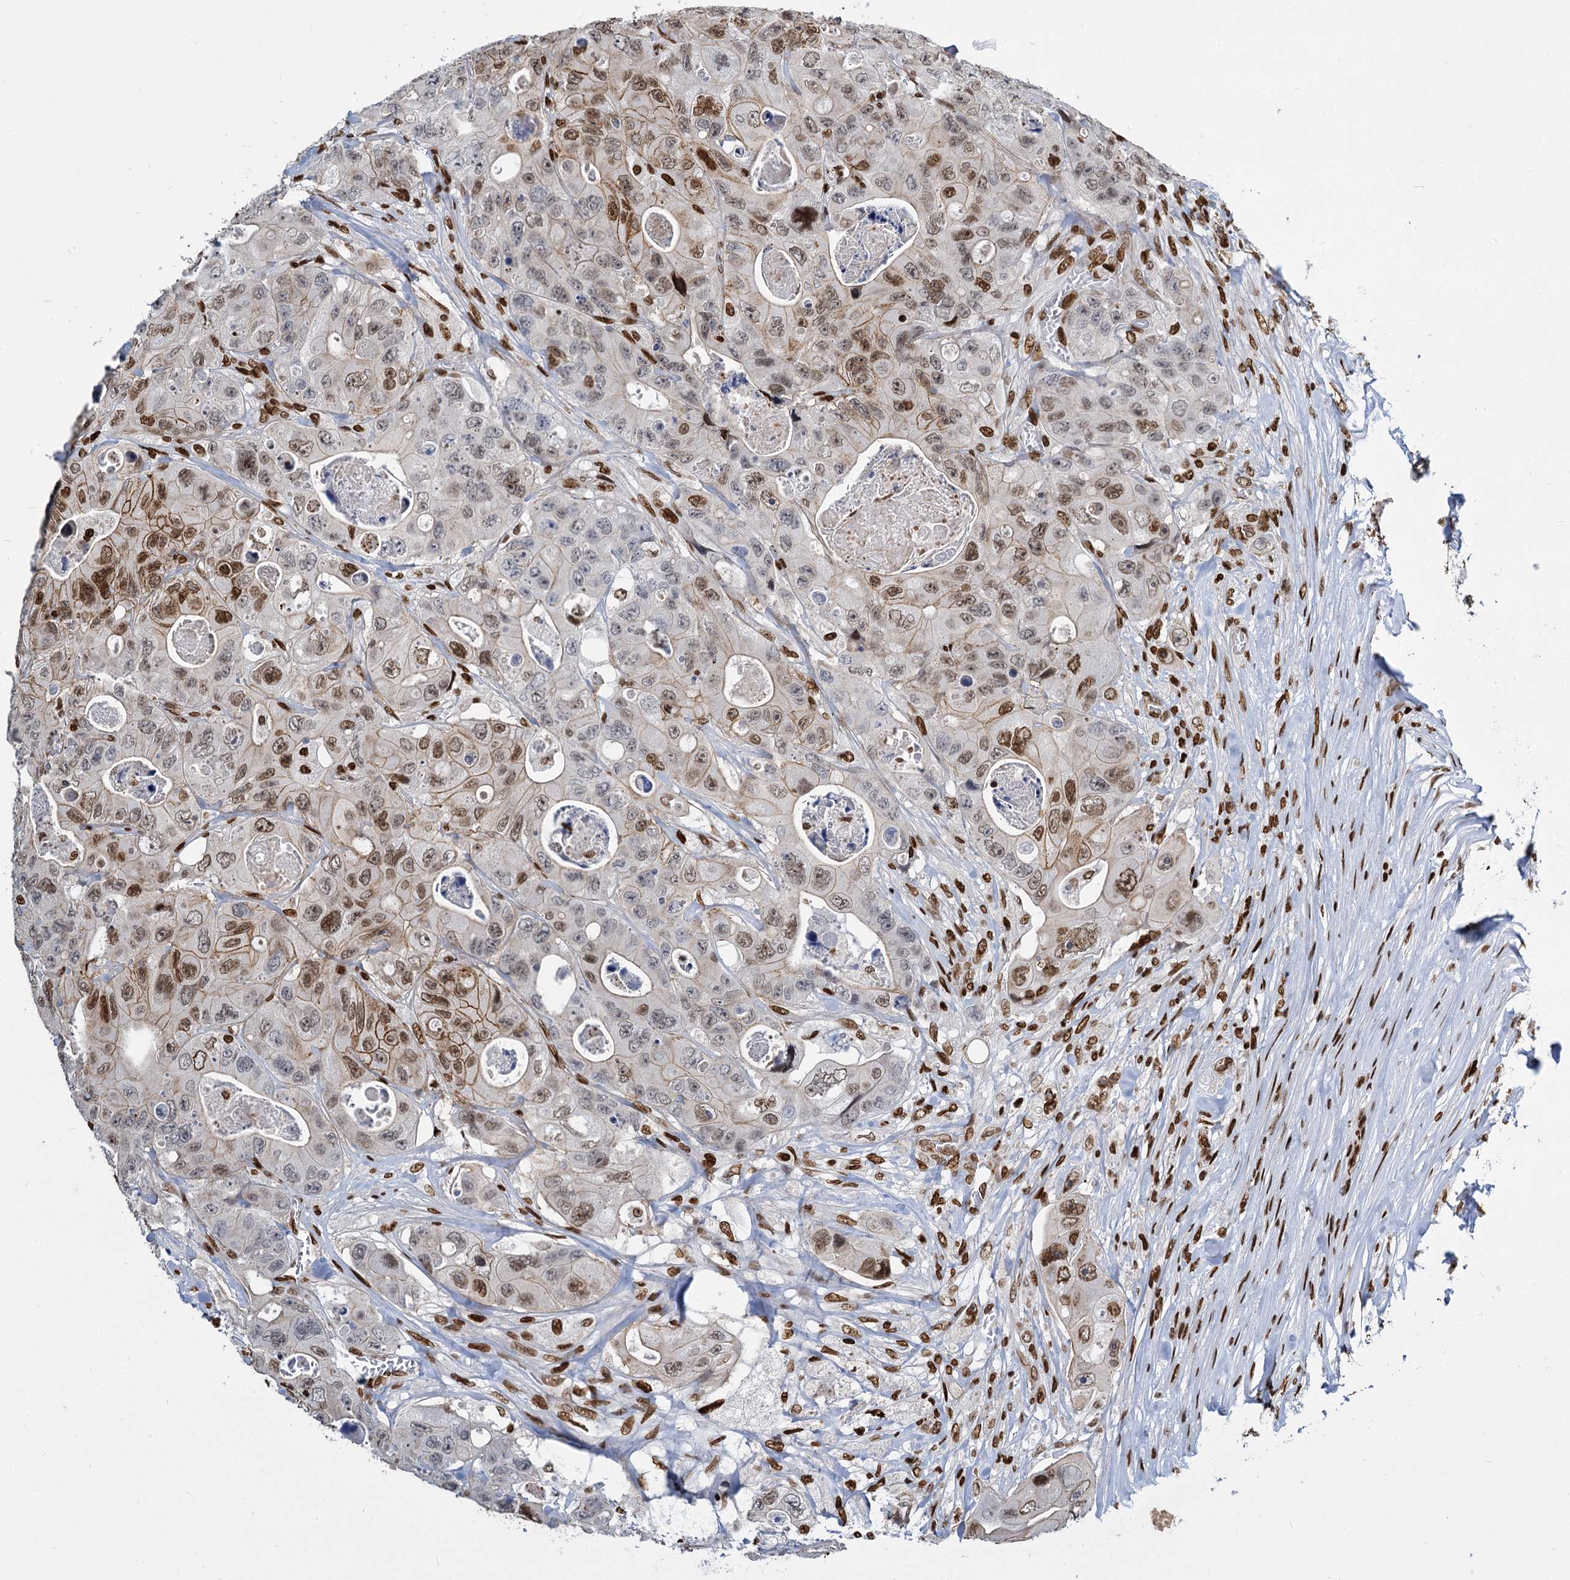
{"staining": {"intensity": "moderate", "quantity": ">75%", "location": "cytoplasmic/membranous,nuclear"}, "tissue": "colorectal cancer", "cell_type": "Tumor cells", "image_type": "cancer", "snomed": [{"axis": "morphology", "description": "Adenocarcinoma, NOS"}, {"axis": "topography", "description": "Colon"}], "caption": "Tumor cells demonstrate moderate cytoplasmic/membranous and nuclear staining in about >75% of cells in colorectal cancer. Using DAB (3,3'-diaminobenzidine) (brown) and hematoxylin (blue) stains, captured at high magnification using brightfield microscopy.", "gene": "MECP2", "patient": {"sex": "female", "age": 46}}